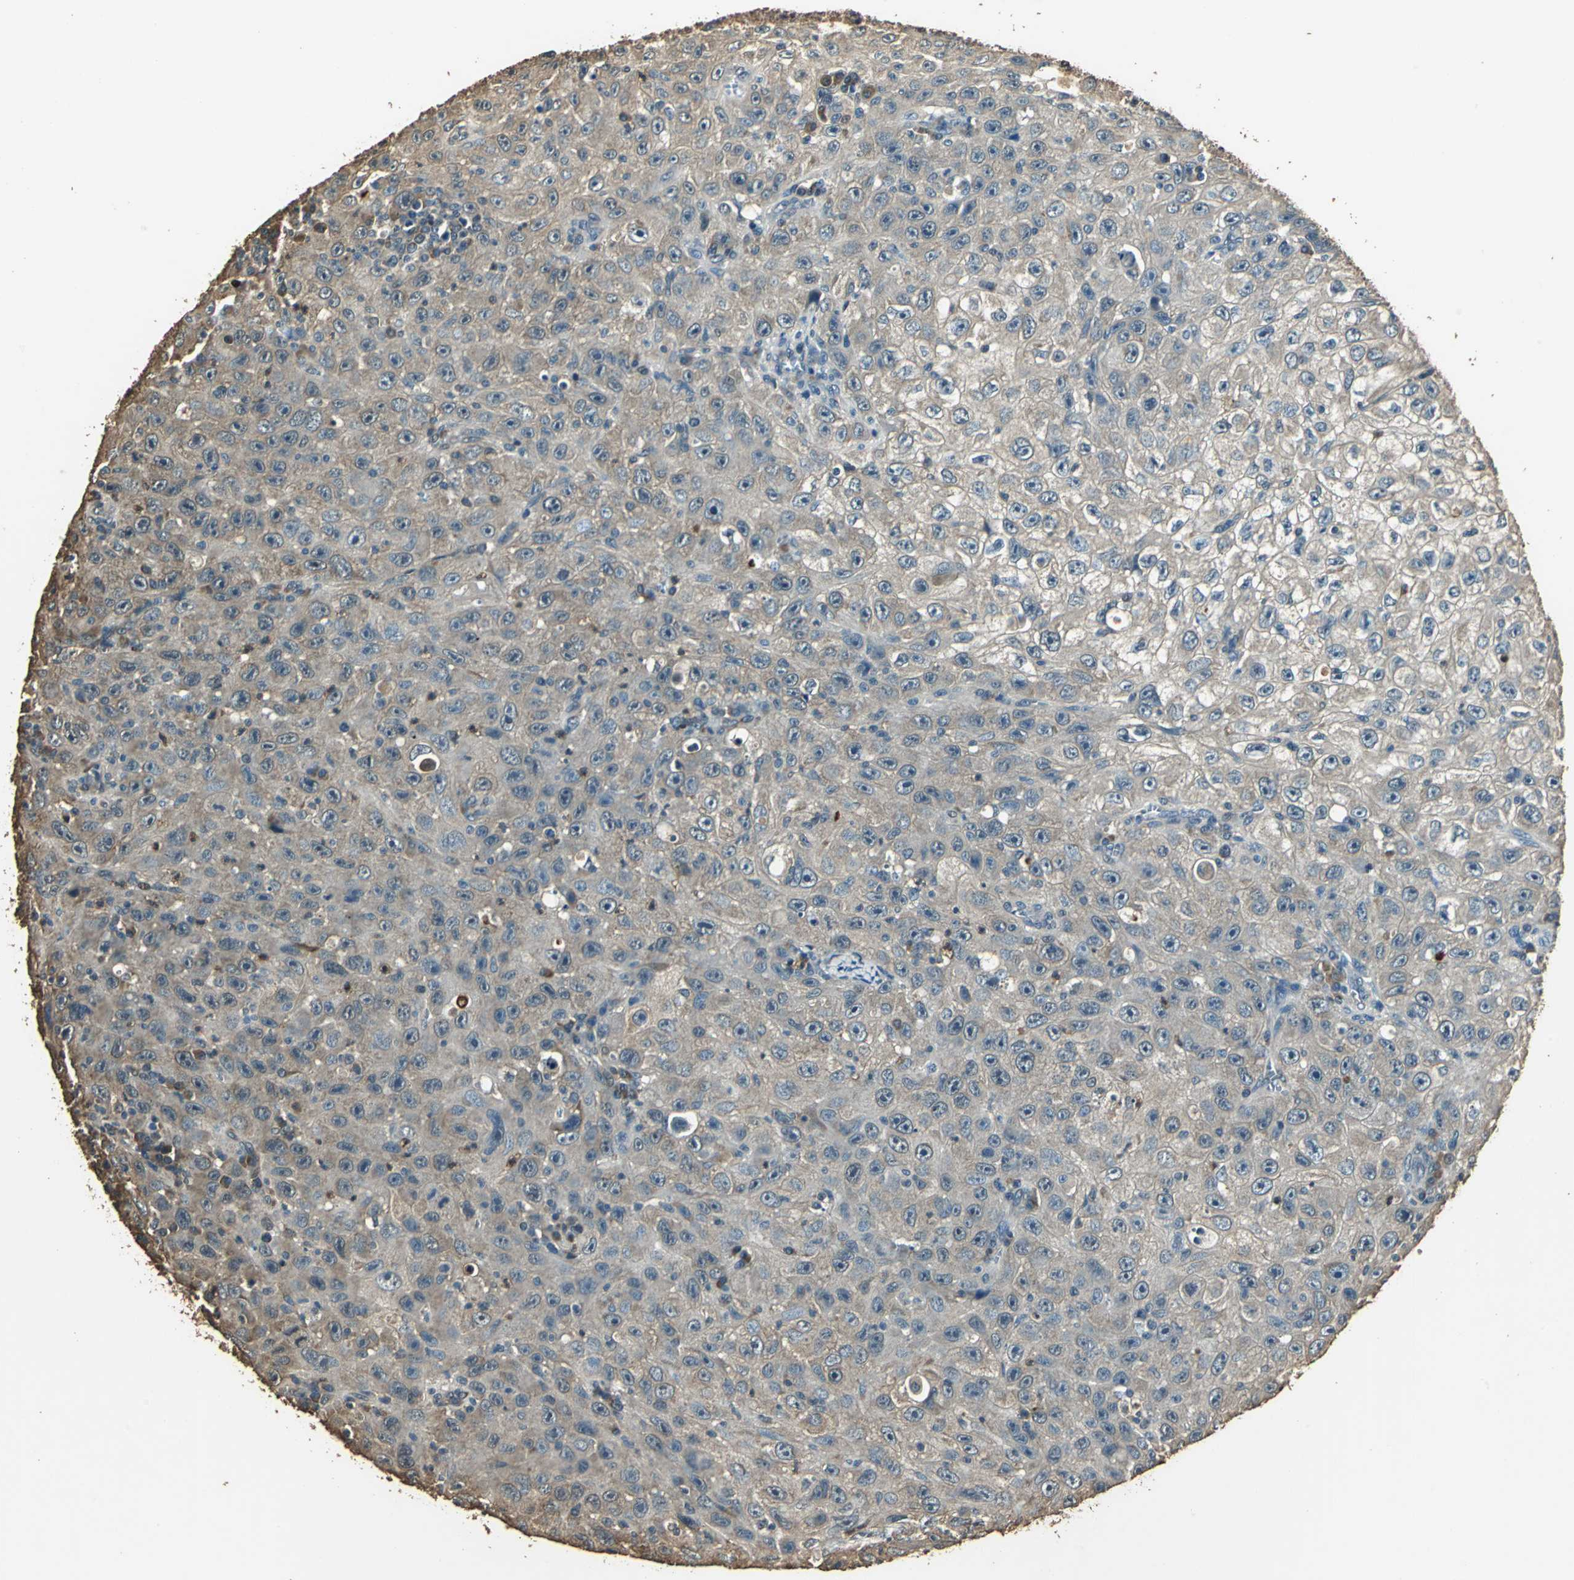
{"staining": {"intensity": "weak", "quantity": ">75%", "location": "cytoplasmic/membranous"}, "tissue": "skin cancer", "cell_type": "Tumor cells", "image_type": "cancer", "snomed": [{"axis": "morphology", "description": "Squamous cell carcinoma, NOS"}, {"axis": "topography", "description": "Skin"}], "caption": "Approximately >75% of tumor cells in skin cancer demonstrate weak cytoplasmic/membranous protein positivity as visualized by brown immunohistochemical staining.", "gene": "TMPRSS4", "patient": {"sex": "male", "age": 75}}